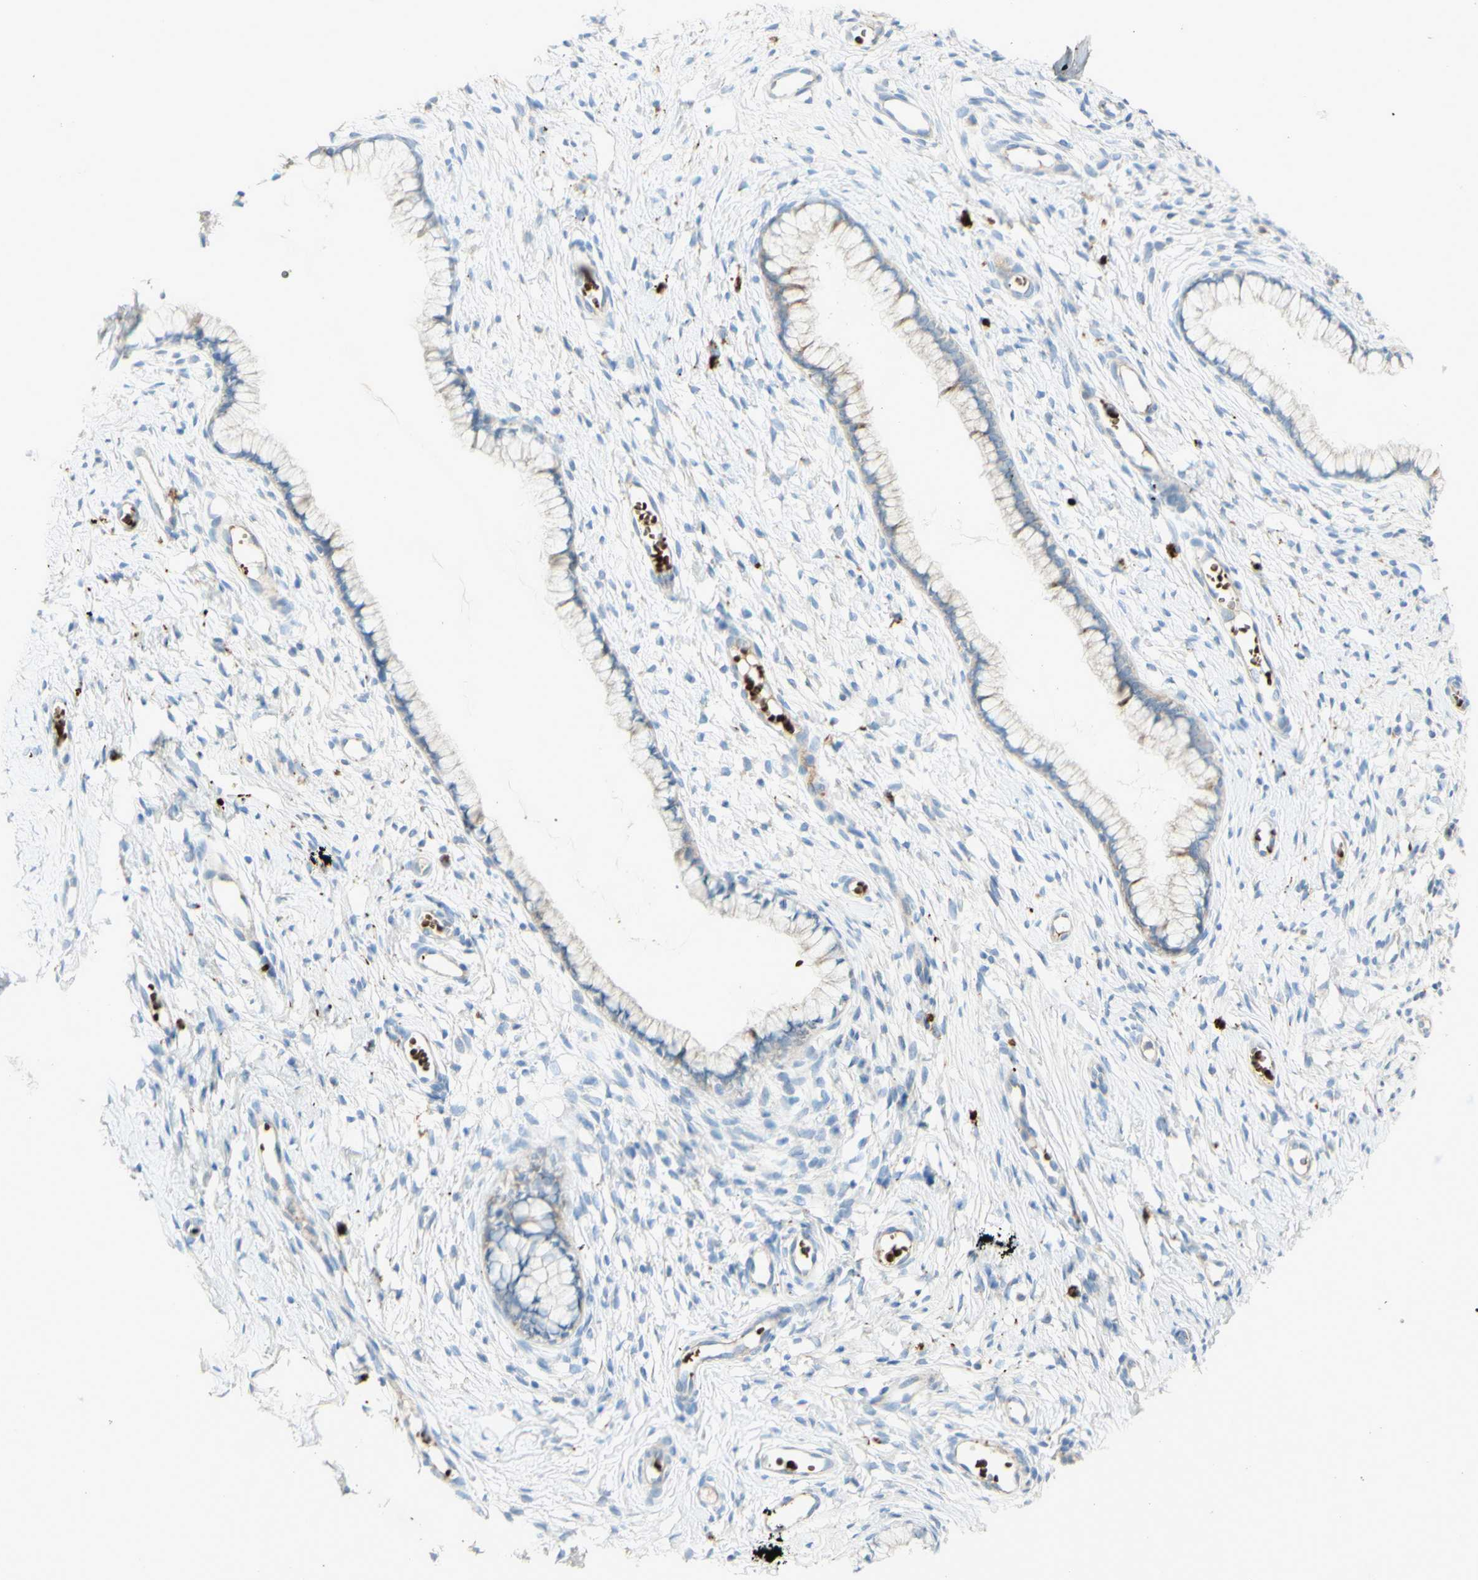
{"staining": {"intensity": "negative", "quantity": "none", "location": "none"}, "tissue": "cervix", "cell_type": "Glandular cells", "image_type": "normal", "snomed": [{"axis": "morphology", "description": "Normal tissue, NOS"}, {"axis": "topography", "description": "Cervix"}], "caption": "DAB immunohistochemical staining of normal human cervix reveals no significant expression in glandular cells. The staining is performed using DAB brown chromogen with nuclei counter-stained in using hematoxylin.", "gene": "GAN", "patient": {"sex": "female", "age": 65}}